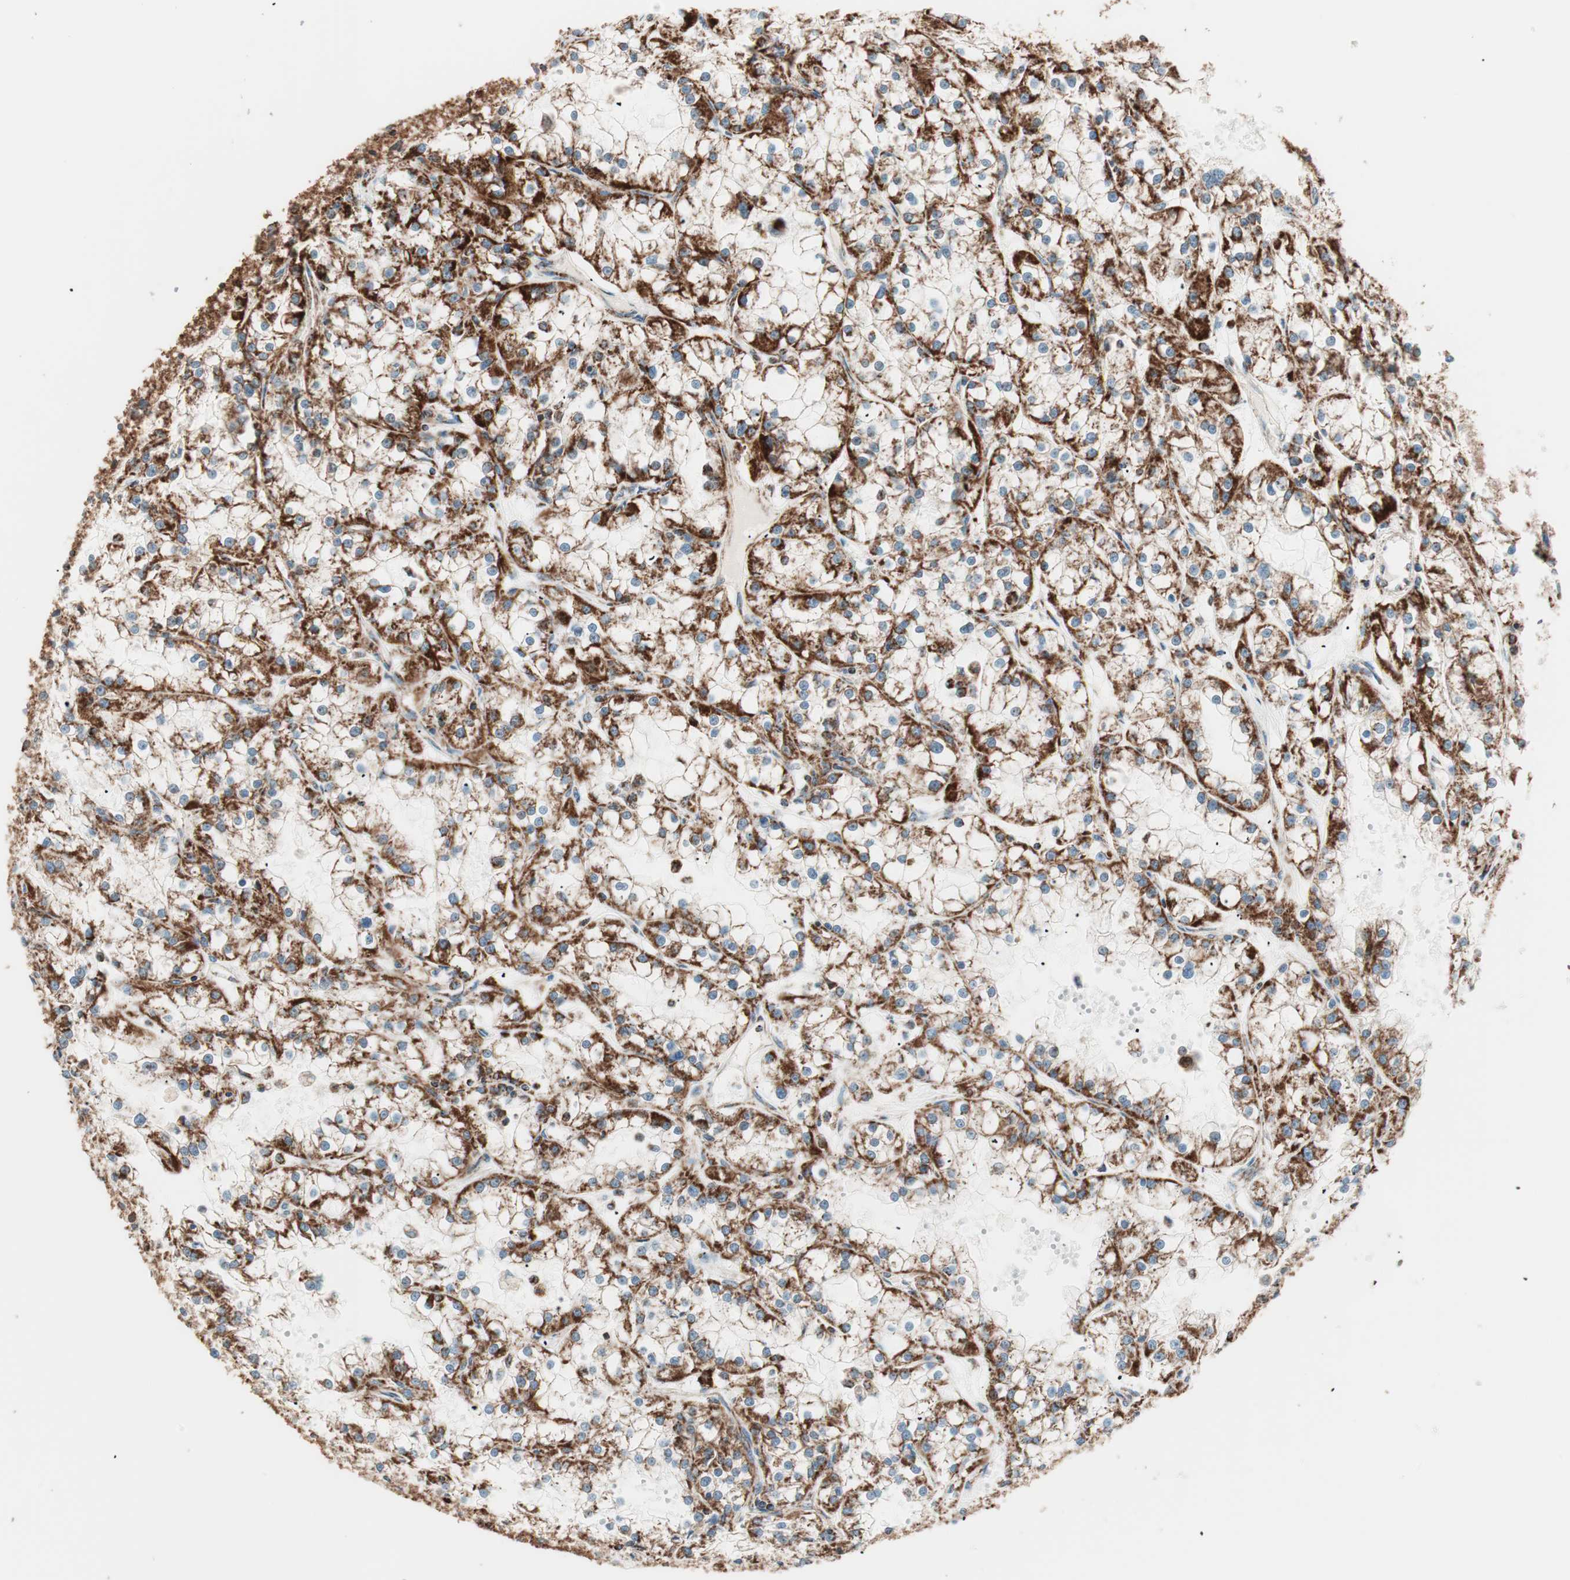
{"staining": {"intensity": "strong", "quantity": ">75%", "location": "cytoplasmic/membranous"}, "tissue": "renal cancer", "cell_type": "Tumor cells", "image_type": "cancer", "snomed": [{"axis": "morphology", "description": "Adenocarcinoma, NOS"}, {"axis": "topography", "description": "Kidney"}], "caption": "Renal cancer (adenocarcinoma) stained for a protein displays strong cytoplasmic/membranous positivity in tumor cells.", "gene": "TOMM22", "patient": {"sex": "female", "age": 52}}